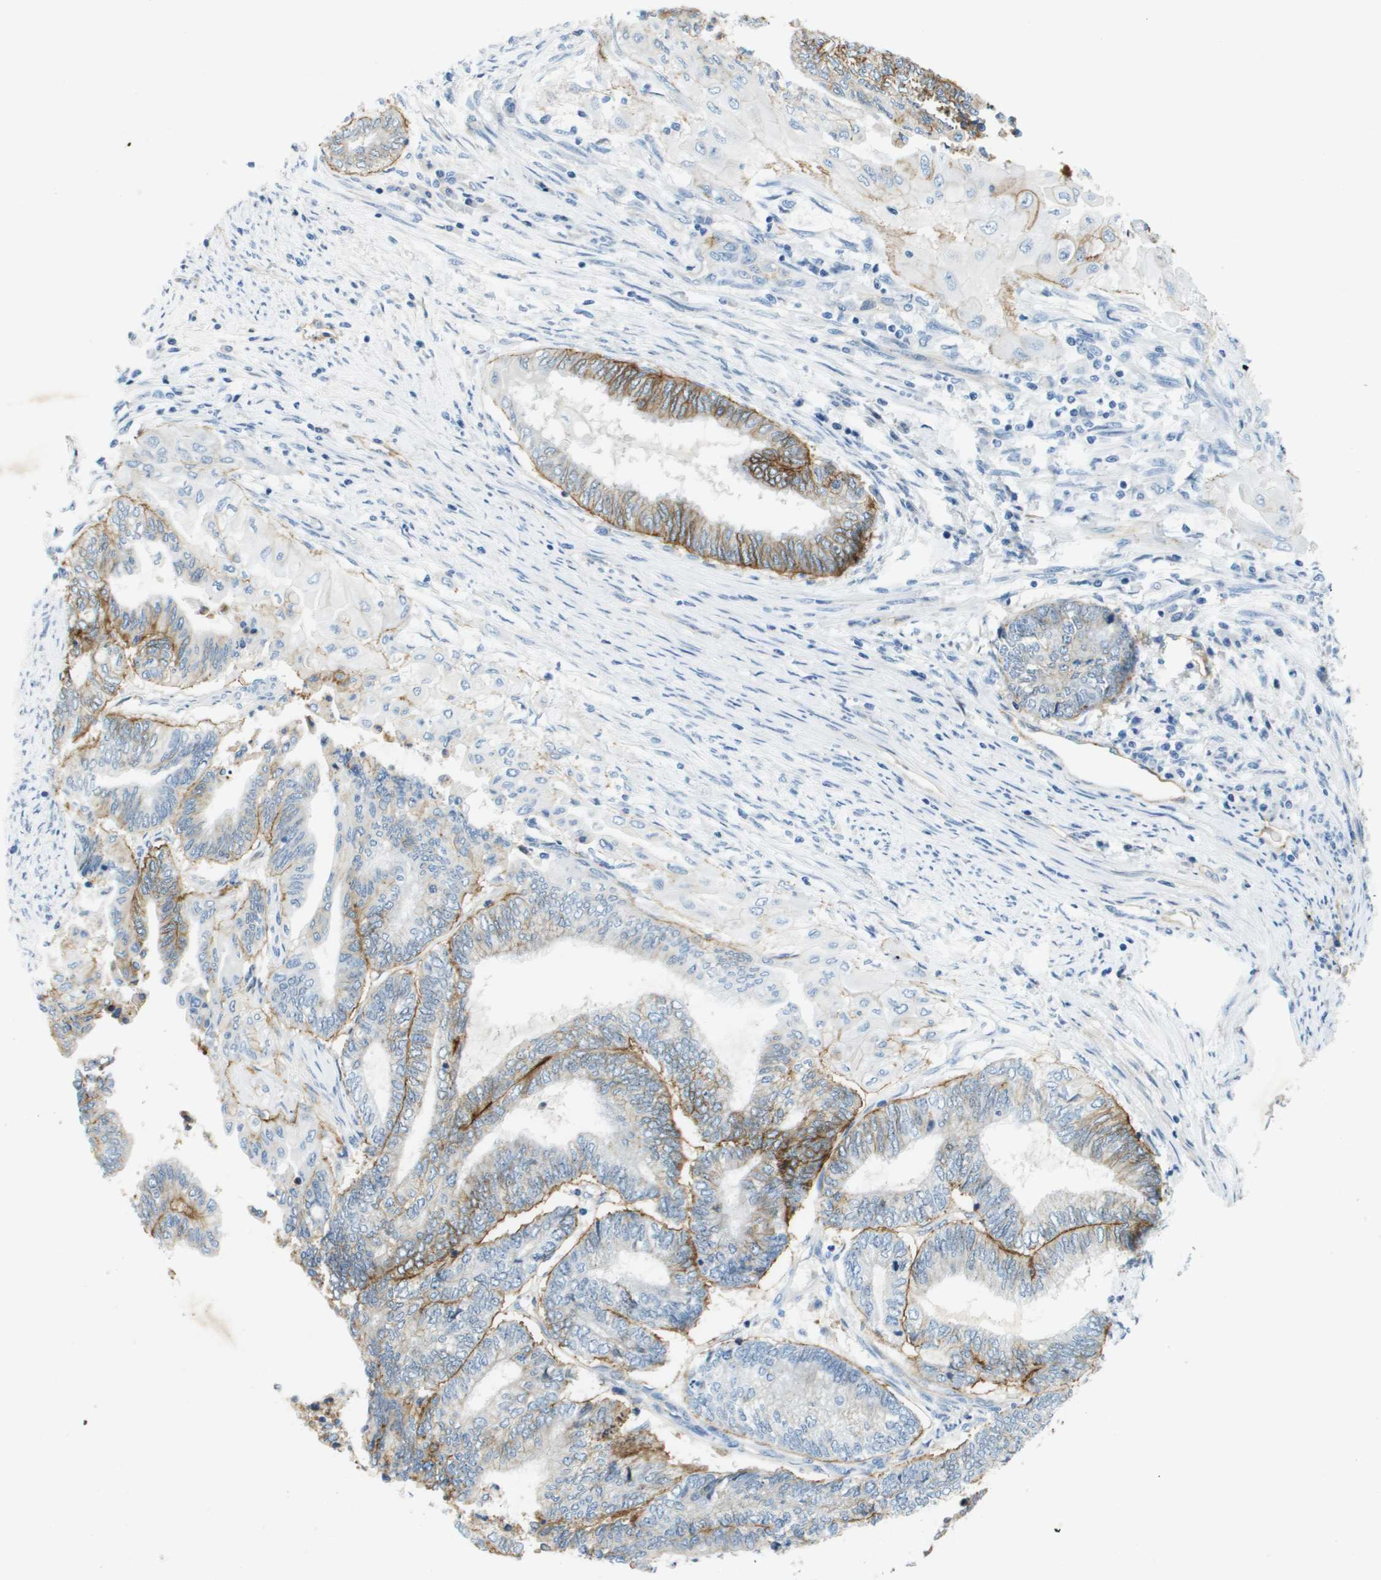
{"staining": {"intensity": "moderate", "quantity": ">75%", "location": "cytoplasmic/membranous"}, "tissue": "endometrial cancer", "cell_type": "Tumor cells", "image_type": "cancer", "snomed": [{"axis": "morphology", "description": "Adenocarcinoma, NOS"}, {"axis": "topography", "description": "Uterus"}, {"axis": "topography", "description": "Endometrium"}], "caption": "Immunohistochemistry (IHC) histopathology image of neoplastic tissue: human endometrial adenocarcinoma stained using immunohistochemistry (IHC) exhibits medium levels of moderate protein expression localized specifically in the cytoplasmic/membranous of tumor cells, appearing as a cytoplasmic/membranous brown color.", "gene": "ITGA6", "patient": {"sex": "female", "age": 70}}